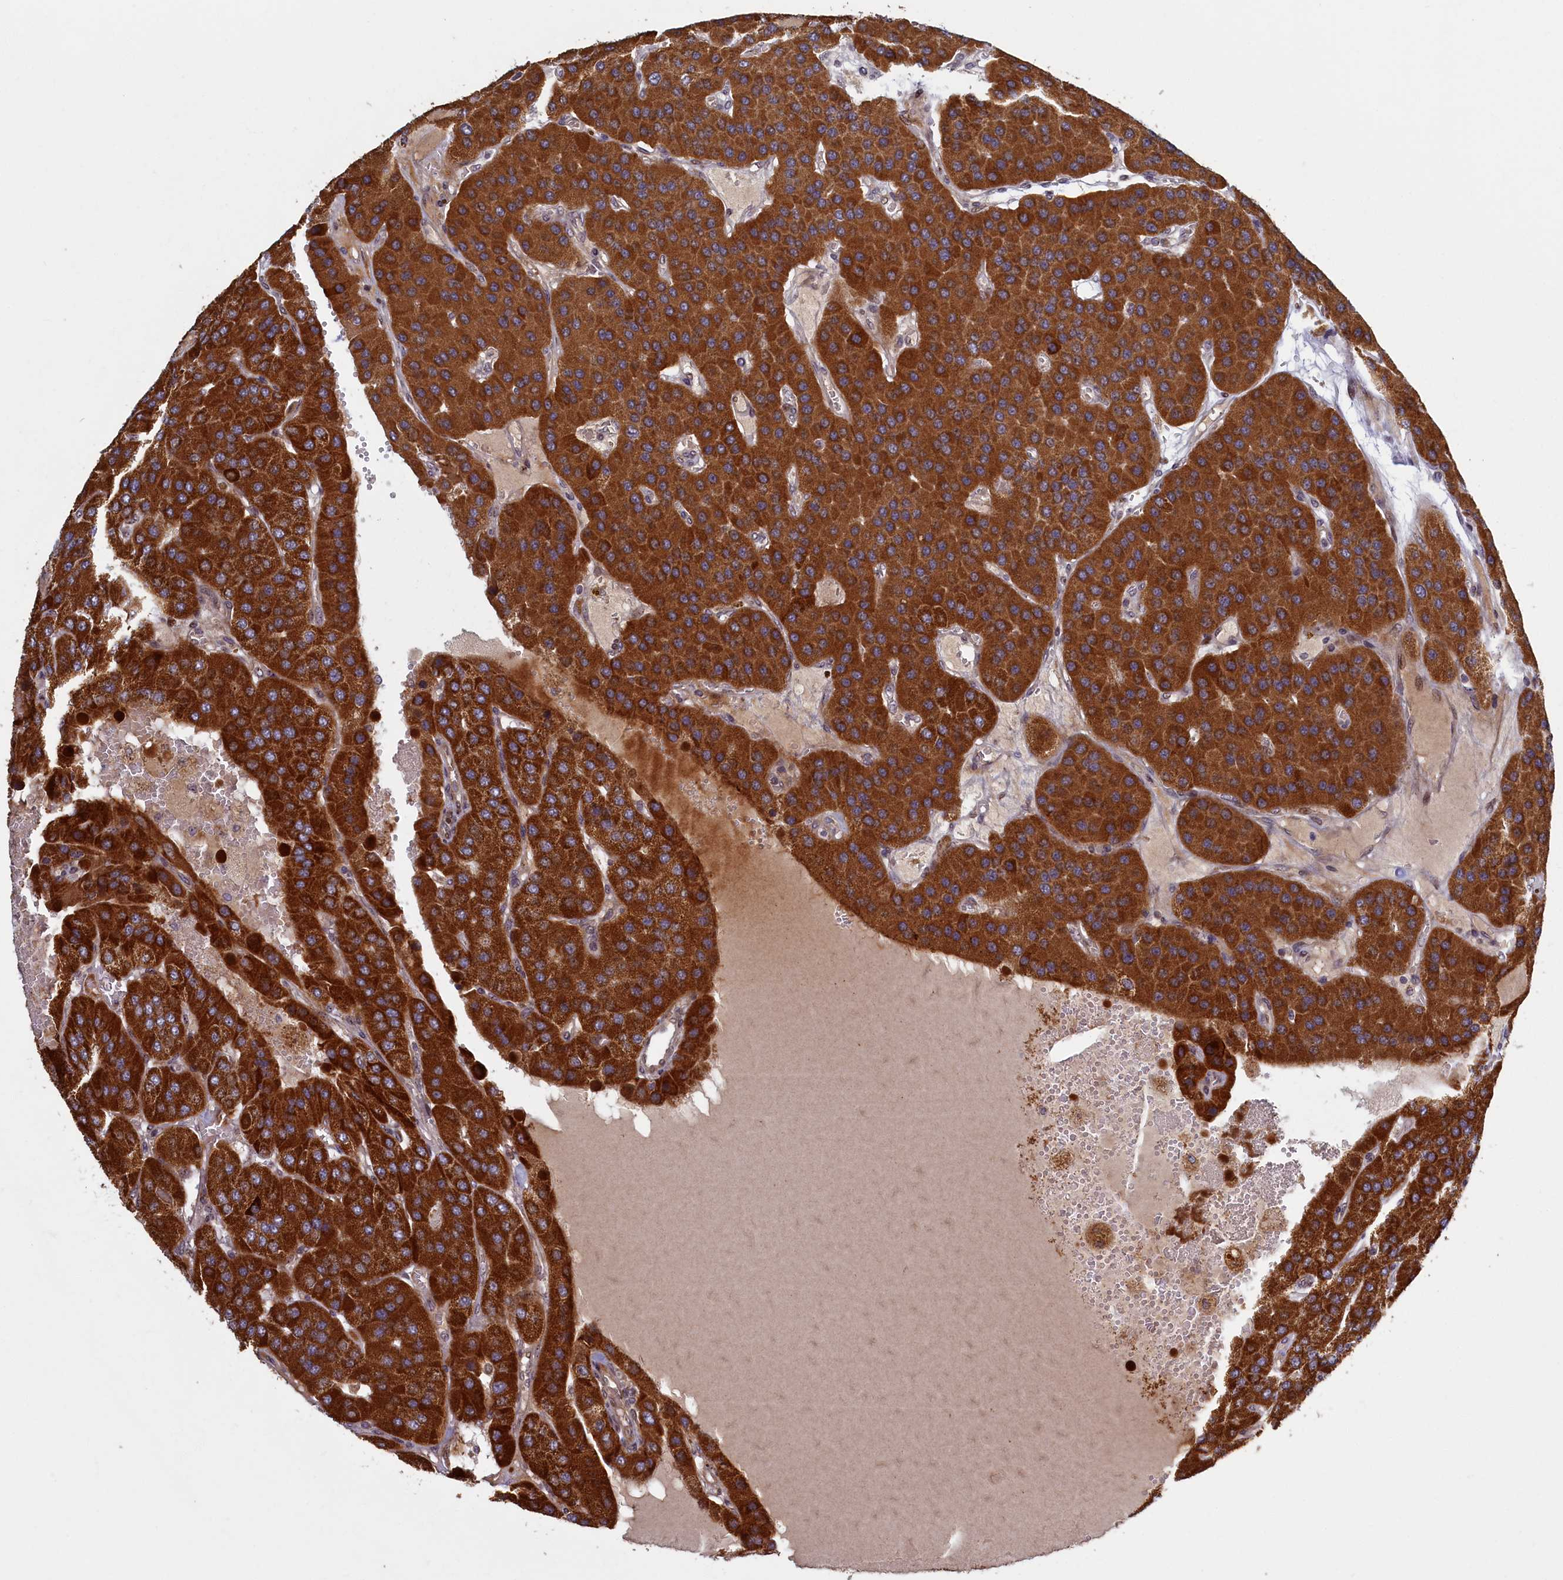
{"staining": {"intensity": "strong", "quantity": ">75%", "location": "cytoplasmic/membranous"}, "tissue": "parathyroid gland", "cell_type": "Glandular cells", "image_type": "normal", "snomed": [{"axis": "morphology", "description": "Normal tissue, NOS"}, {"axis": "morphology", "description": "Adenoma, NOS"}, {"axis": "topography", "description": "Parathyroid gland"}], "caption": "Immunohistochemistry histopathology image of normal parathyroid gland: human parathyroid gland stained using immunohistochemistry exhibits high levels of strong protein expression localized specifically in the cytoplasmic/membranous of glandular cells, appearing as a cytoplasmic/membranous brown color.", "gene": "PLA2G10", "patient": {"sex": "female", "age": 86}}